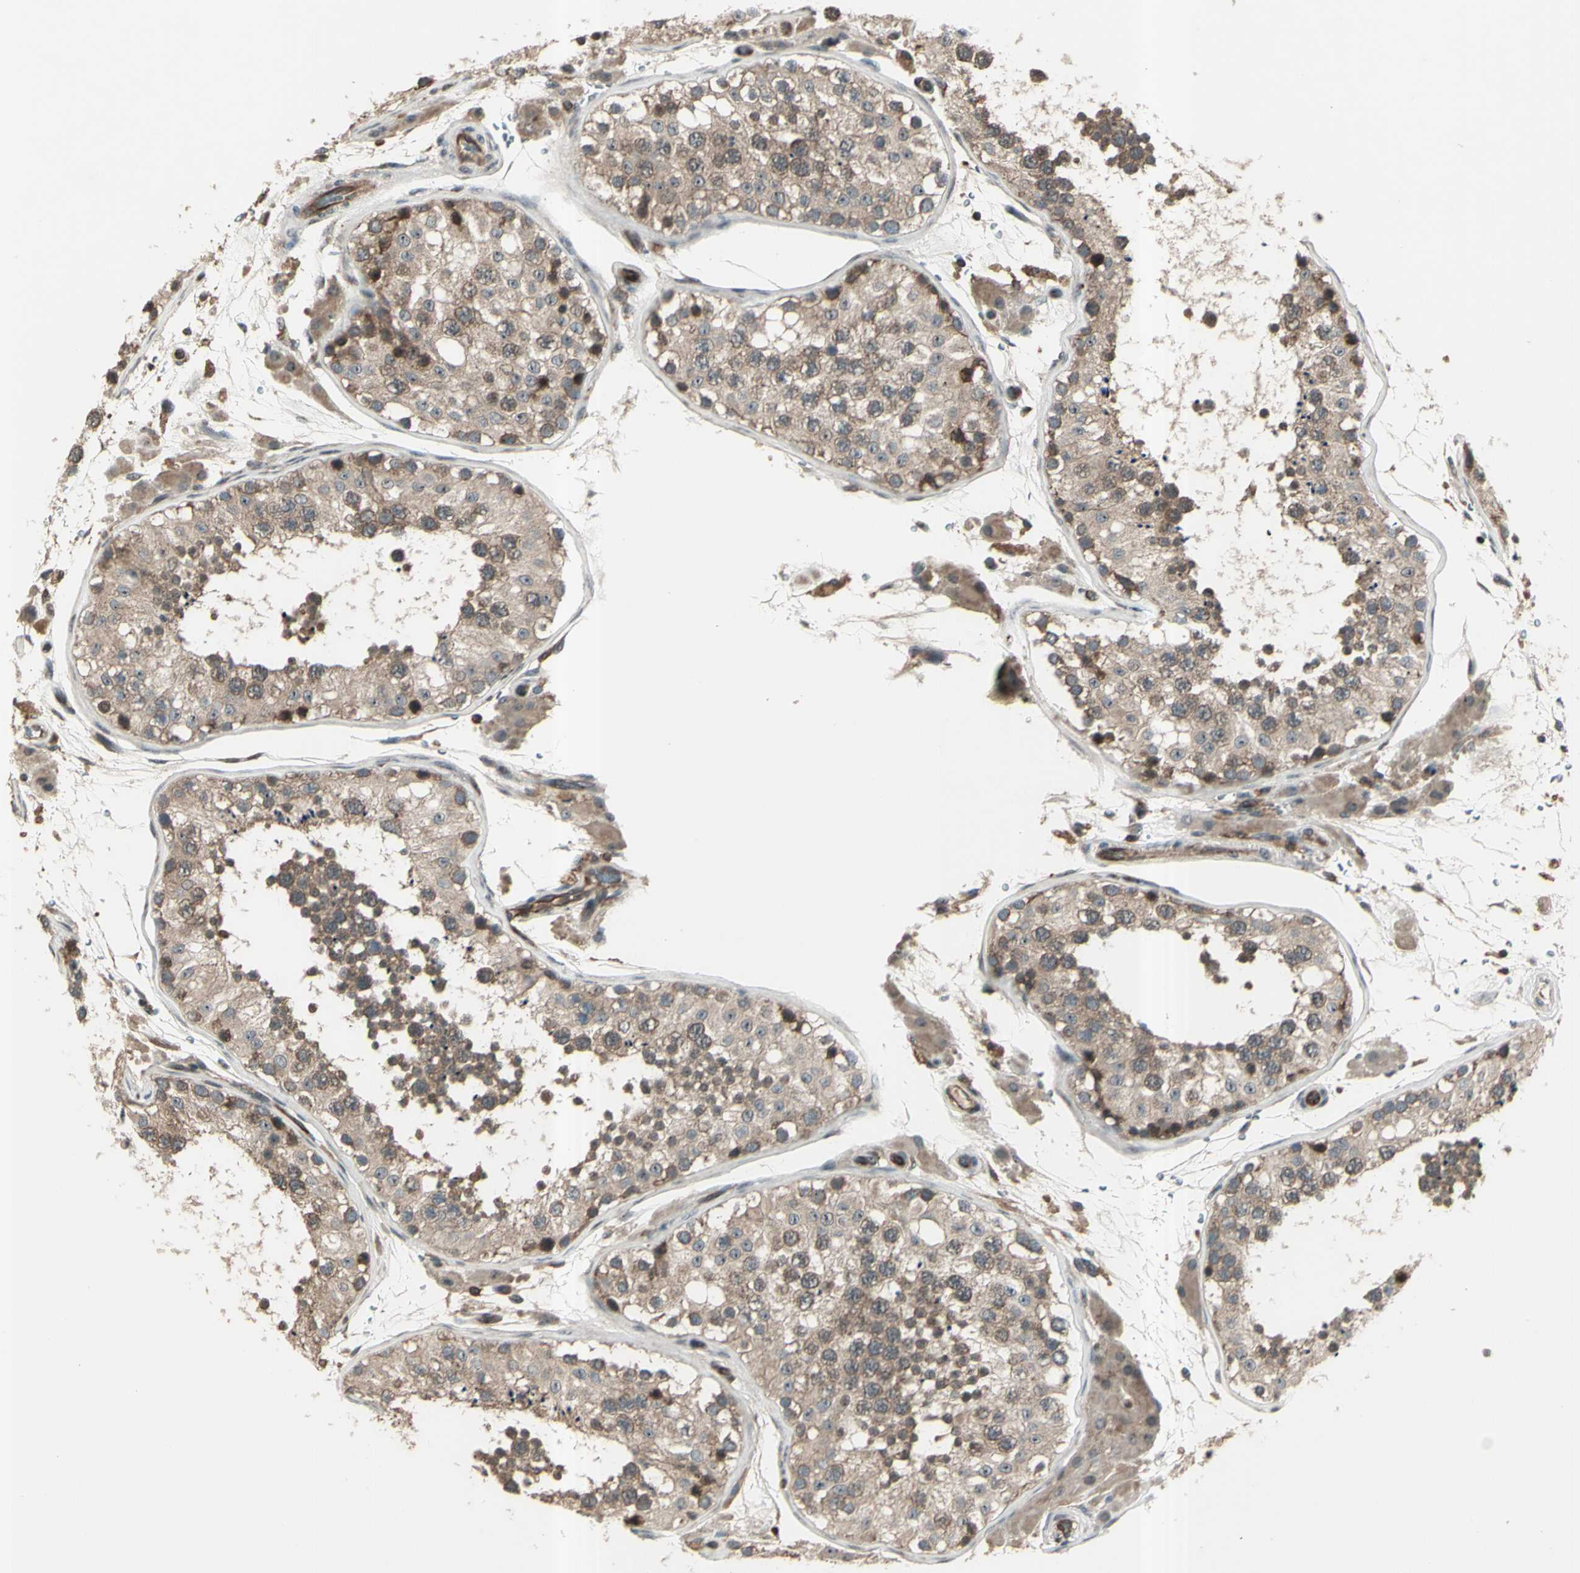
{"staining": {"intensity": "moderate", "quantity": "25%-75%", "location": "cytoplasmic/membranous"}, "tissue": "testis", "cell_type": "Cells in seminiferous ducts", "image_type": "normal", "snomed": [{"axis": "morphology", "description": "Normal tissue, NOS"}, {"axis": "topography", "description": "Testis"}, {"axis": "topography", "description": "Epididymis"}], "caption": "Protein analysis of normal testis shows moderate cytoplasmic/membranous staining in about 25%-75% of cells in seminiferous ducts. (DAB IHC with brightfield microscopy, high magnification).", "gene": "FXYD5", "patient": {"sex": "male", "age": 26}}